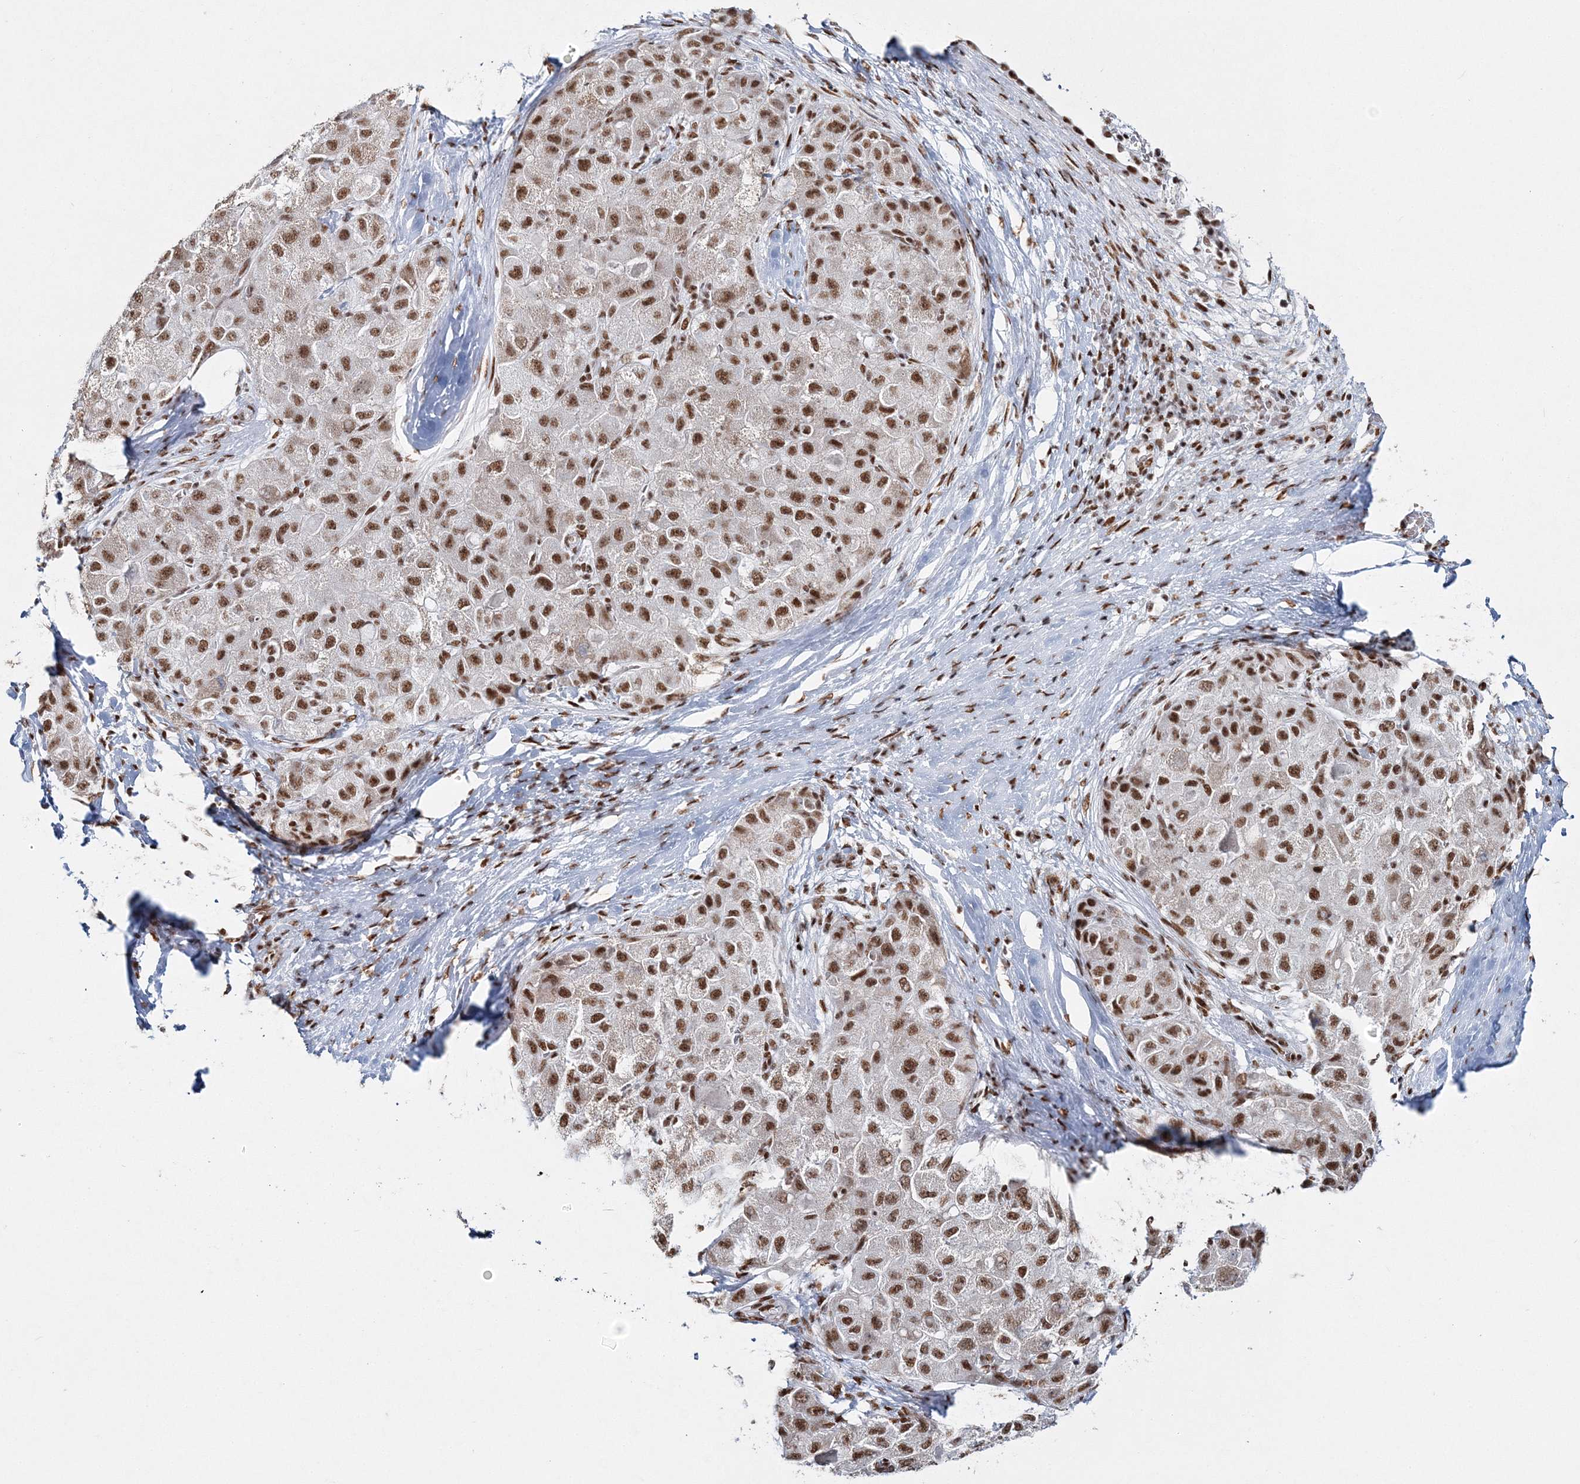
{"staining": {"intensity": "moderate", "quantity": ">75%", "location": "nuclear"}, "tissue": "liver cancer", "cell_type": "Tumor cells", "image_type": "cancer", "snomed": [{"axis": "morphology", "description": "Carcinoma, Hepatocellular, NOS"}, {"axis": "topography", "description": "Liver"}], "caption": "Protein staining of liver cancer (hepatocellular carcinoma) tissue displays moderate nuclear expression in about >75% of tumor cells.", "gene": "QRICH1", "patient": {"sex": "male", "age": 80}}